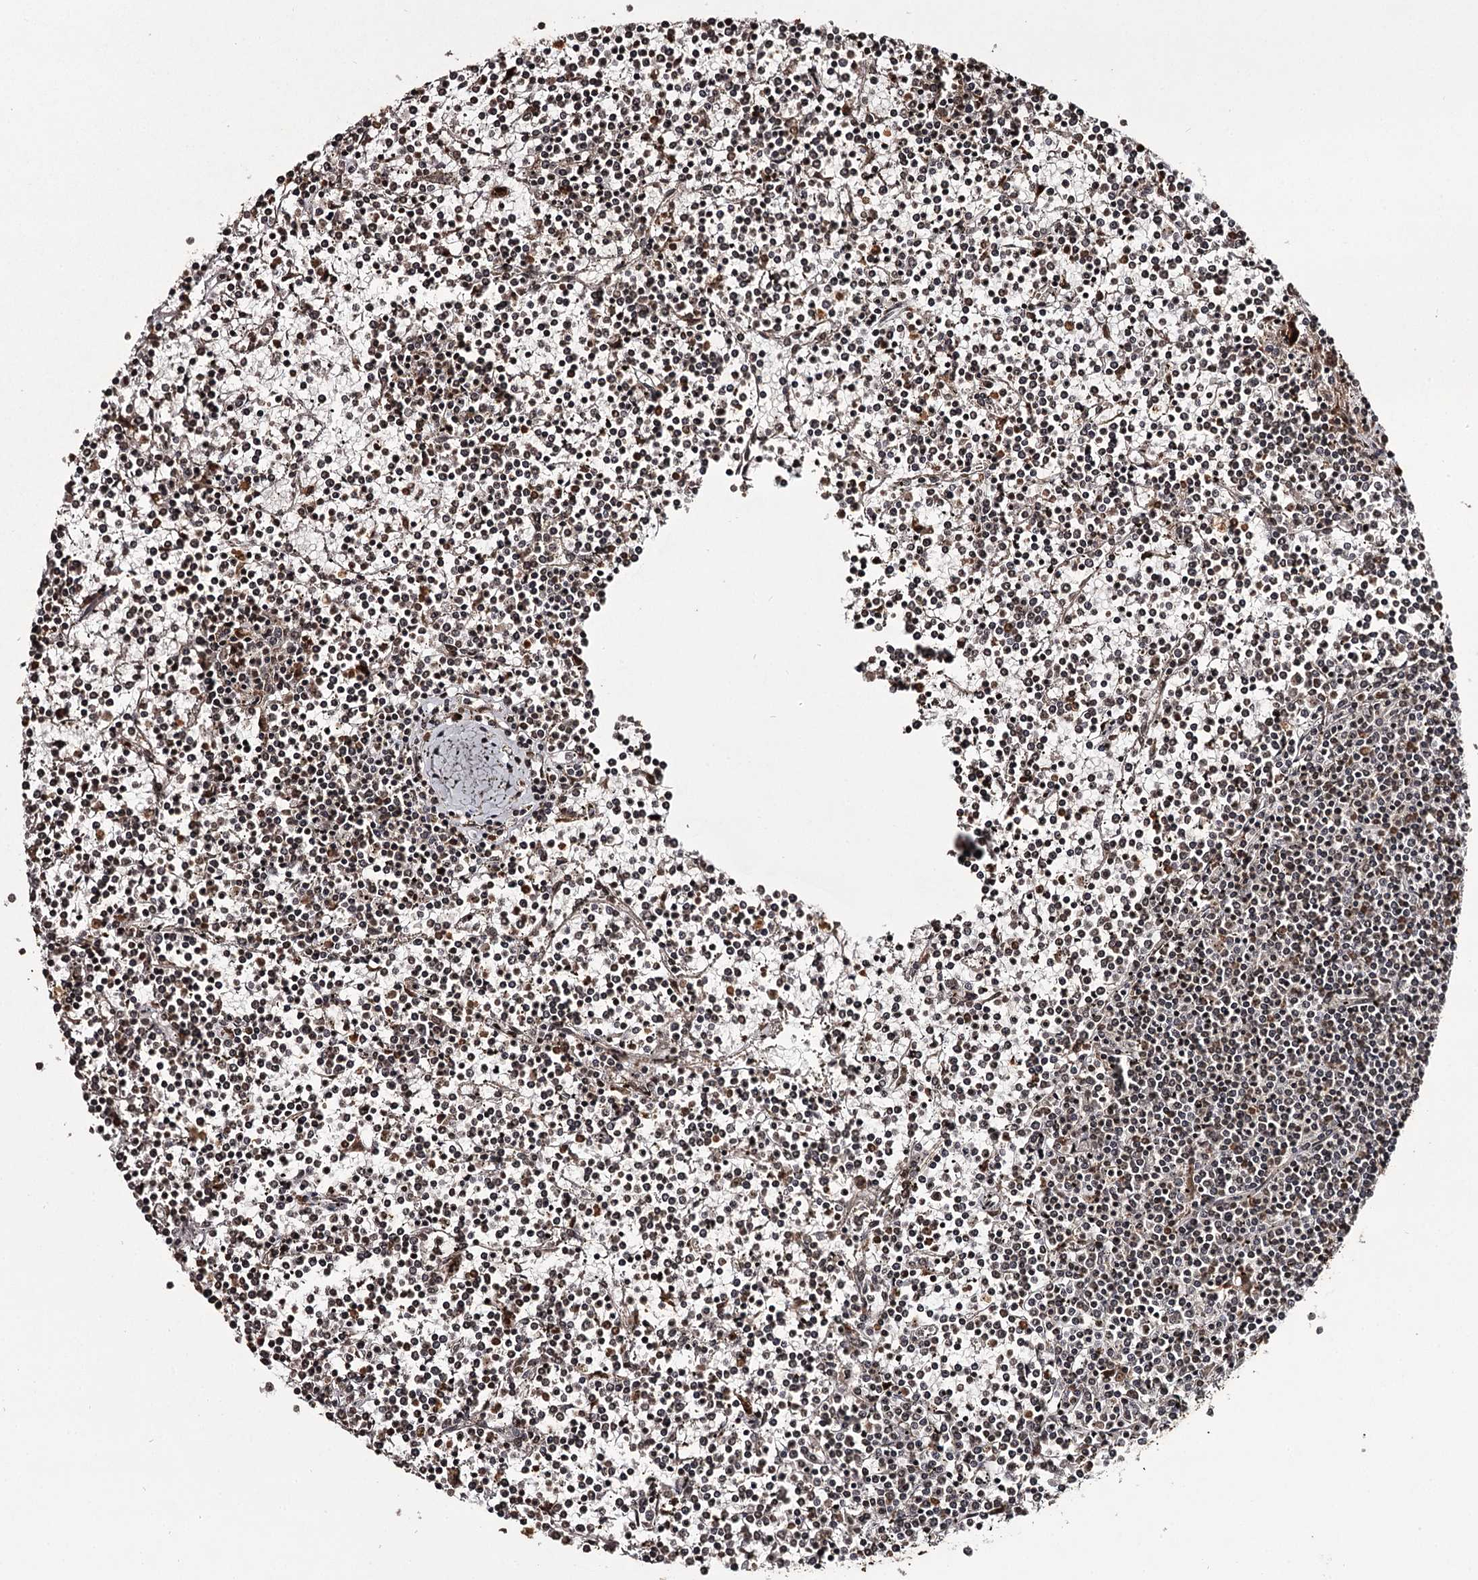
{"staining": {"intensity": "strong", "quantity": "25%-75%", "location": "nuclear"}, "tissue": "lymphoma", "cell_type": "Tumor cells", "image_type": "cancer", "snomed": [{"axis": "morphology", "description": "Malignant lymphoma, non-Hodgkin's type, Low grade"}, {"axis": "topography", "description": "Spleen"}], "caption": "The micrograph demonstrates staining of lymphoma, revealing strong nuclear protein positivity (brown color) within tumor cells.", "gene": "THYN1", "patient": {"sex": "female", "age": 19}}